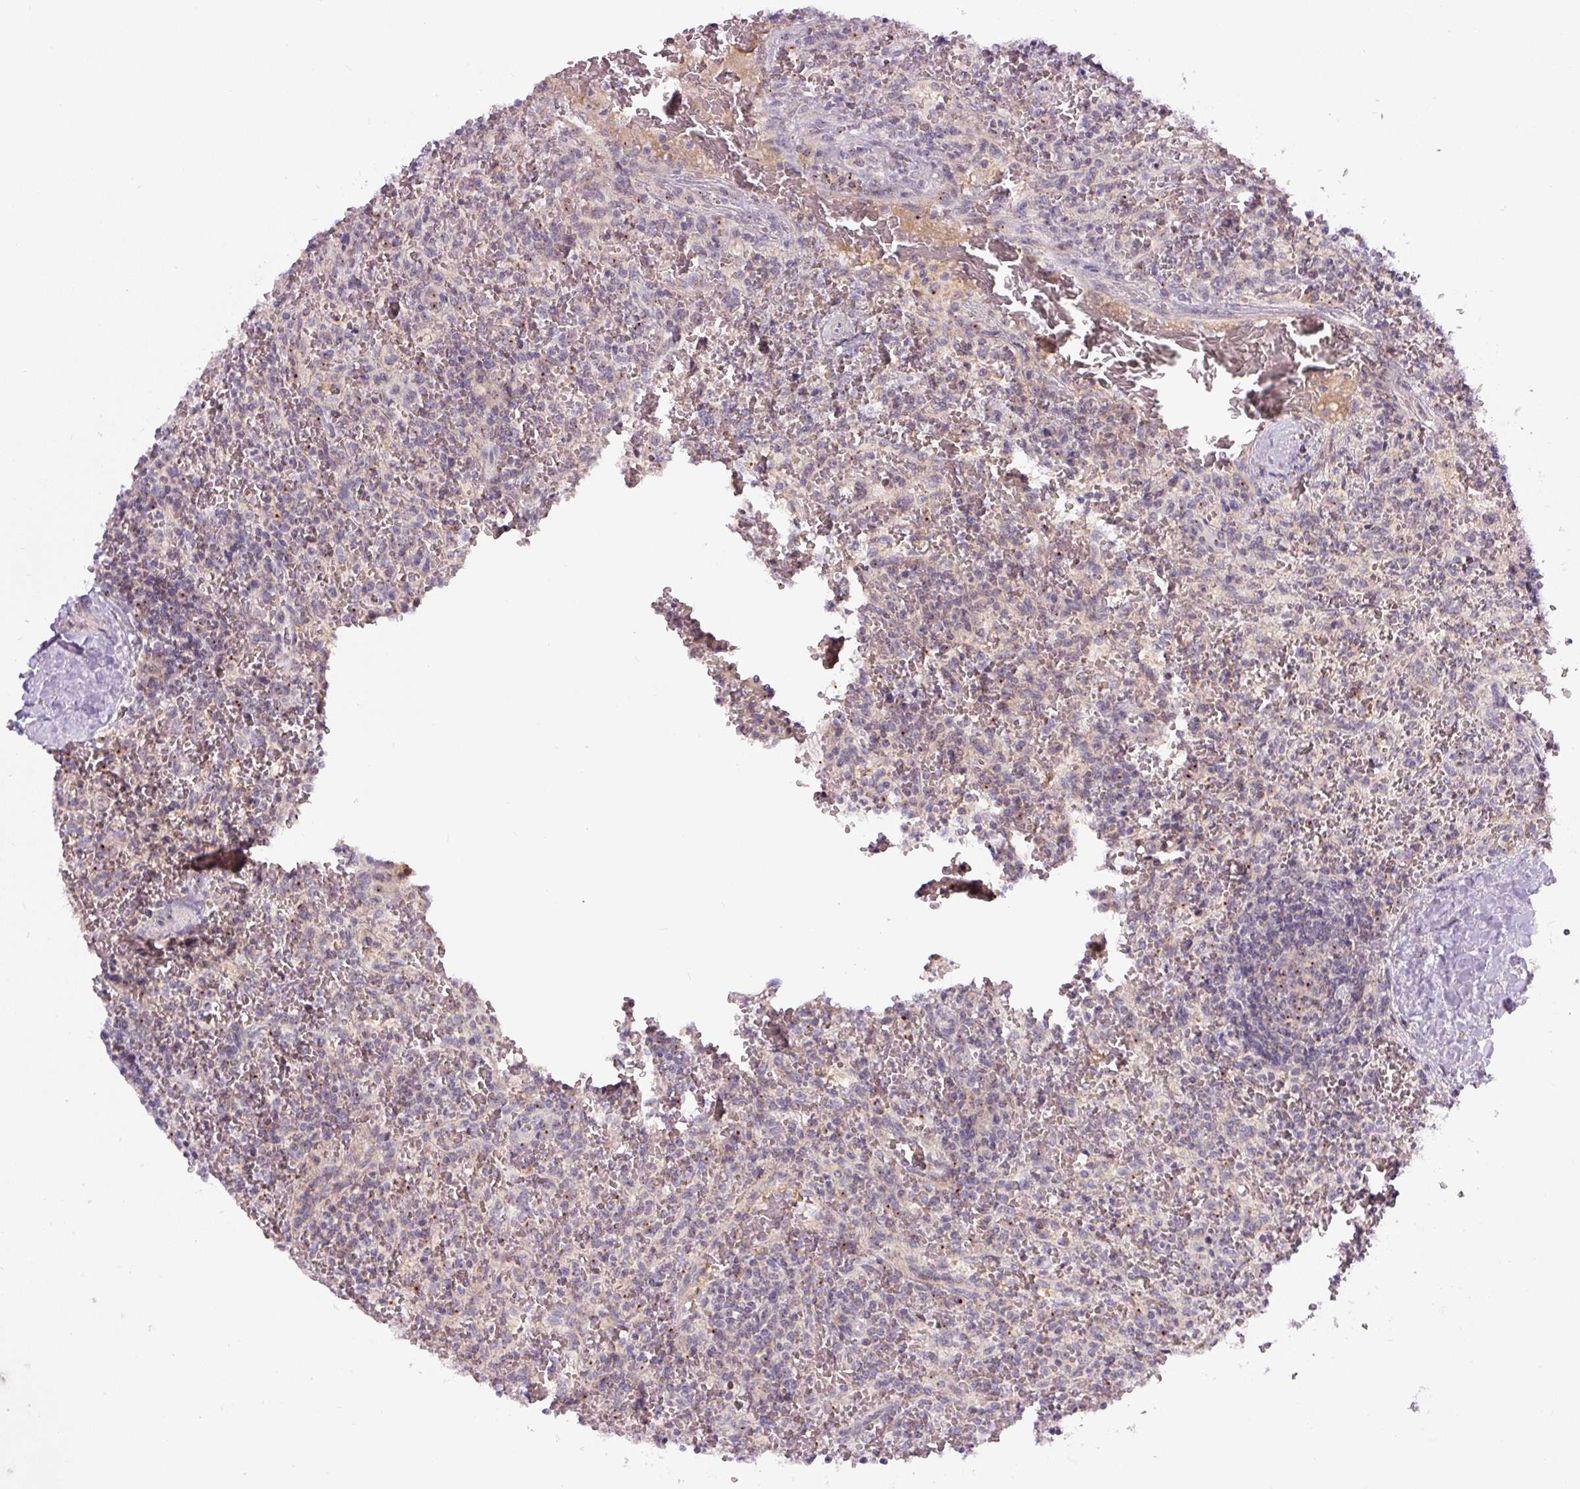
{"staining": {"intensity": "negative", "quantity": "none", "location": "none"}, "tissue": "lymphoma", "cell_type": "Tumor cells", "image_type": "cancer", "snomed": [{"axis": "morphology", "description": "Malignant lymphoma, non-Hodgkin's type, Low grade"}, {"axis": "topography", "description": "Spleen"}], "caption": "Immunohistochemical staining of human low-grade malignant lymphoma, non-Hodgkin's type exhibits no significant expression in tumor cells.", "gene": "PCM1", "patient": {"sex": "female", "age": 64}}